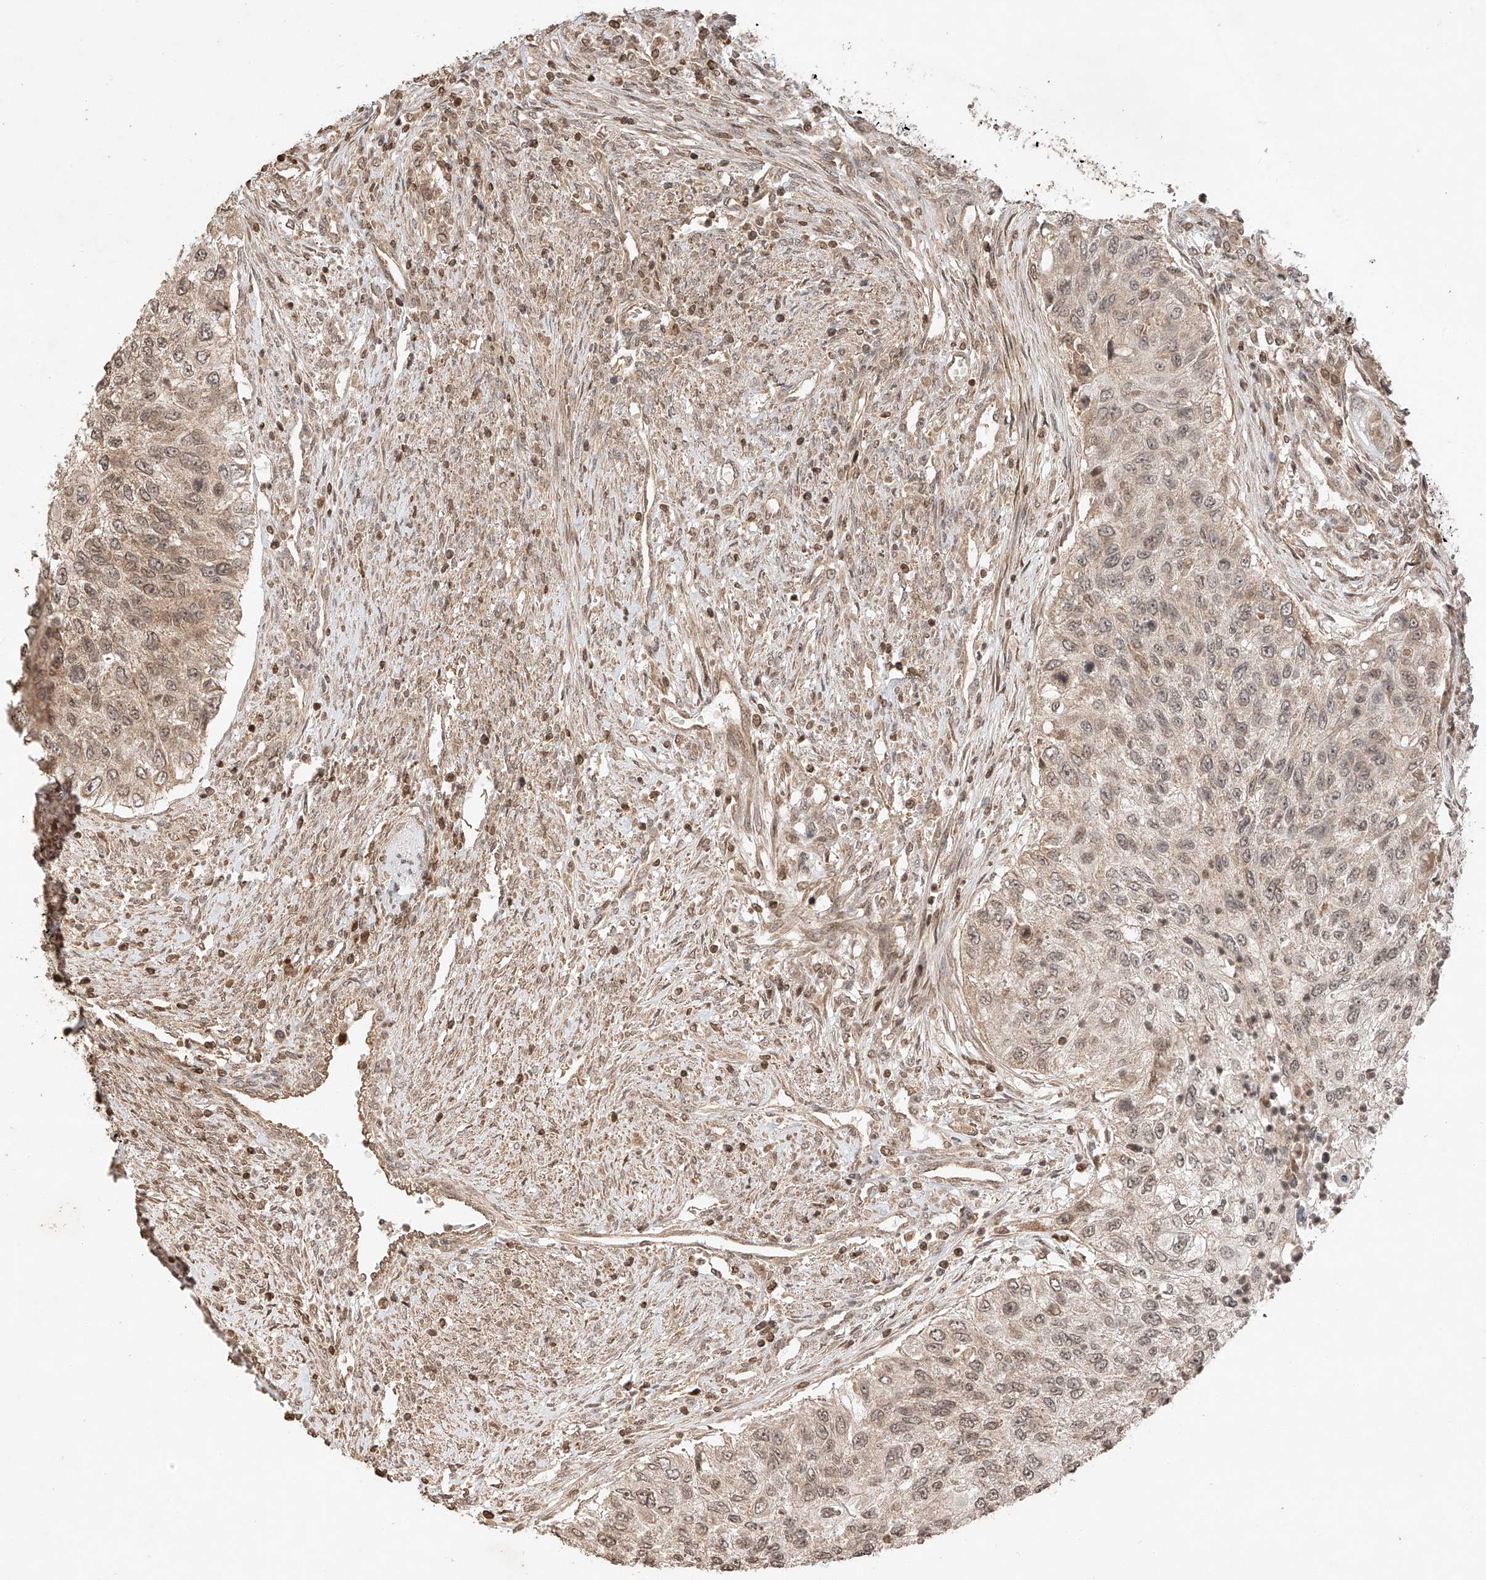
{"staining": {"intensity": "weak", "quantity": "25%-75%", "location": "cytoplasmic/membranous,nuclear"}, "tissue": "urothelial cancer", "cell_type": "Tumor cells", "image_type": "cancer", "snomed": [{"axis": "morphology", "description": "Urothelial carcinoma, High grade"}, {"axis": "topography", "description": "Urinary bladder"}], "caption": "A micrograph of human high-grade urothelial carcinoma stained for a protein reveals weak cytoplasmic/membranous and nuclear brown staining in tumor cells.", "gene": "ARHGAP33", "patient": {"sex": "female", "age": 60}}